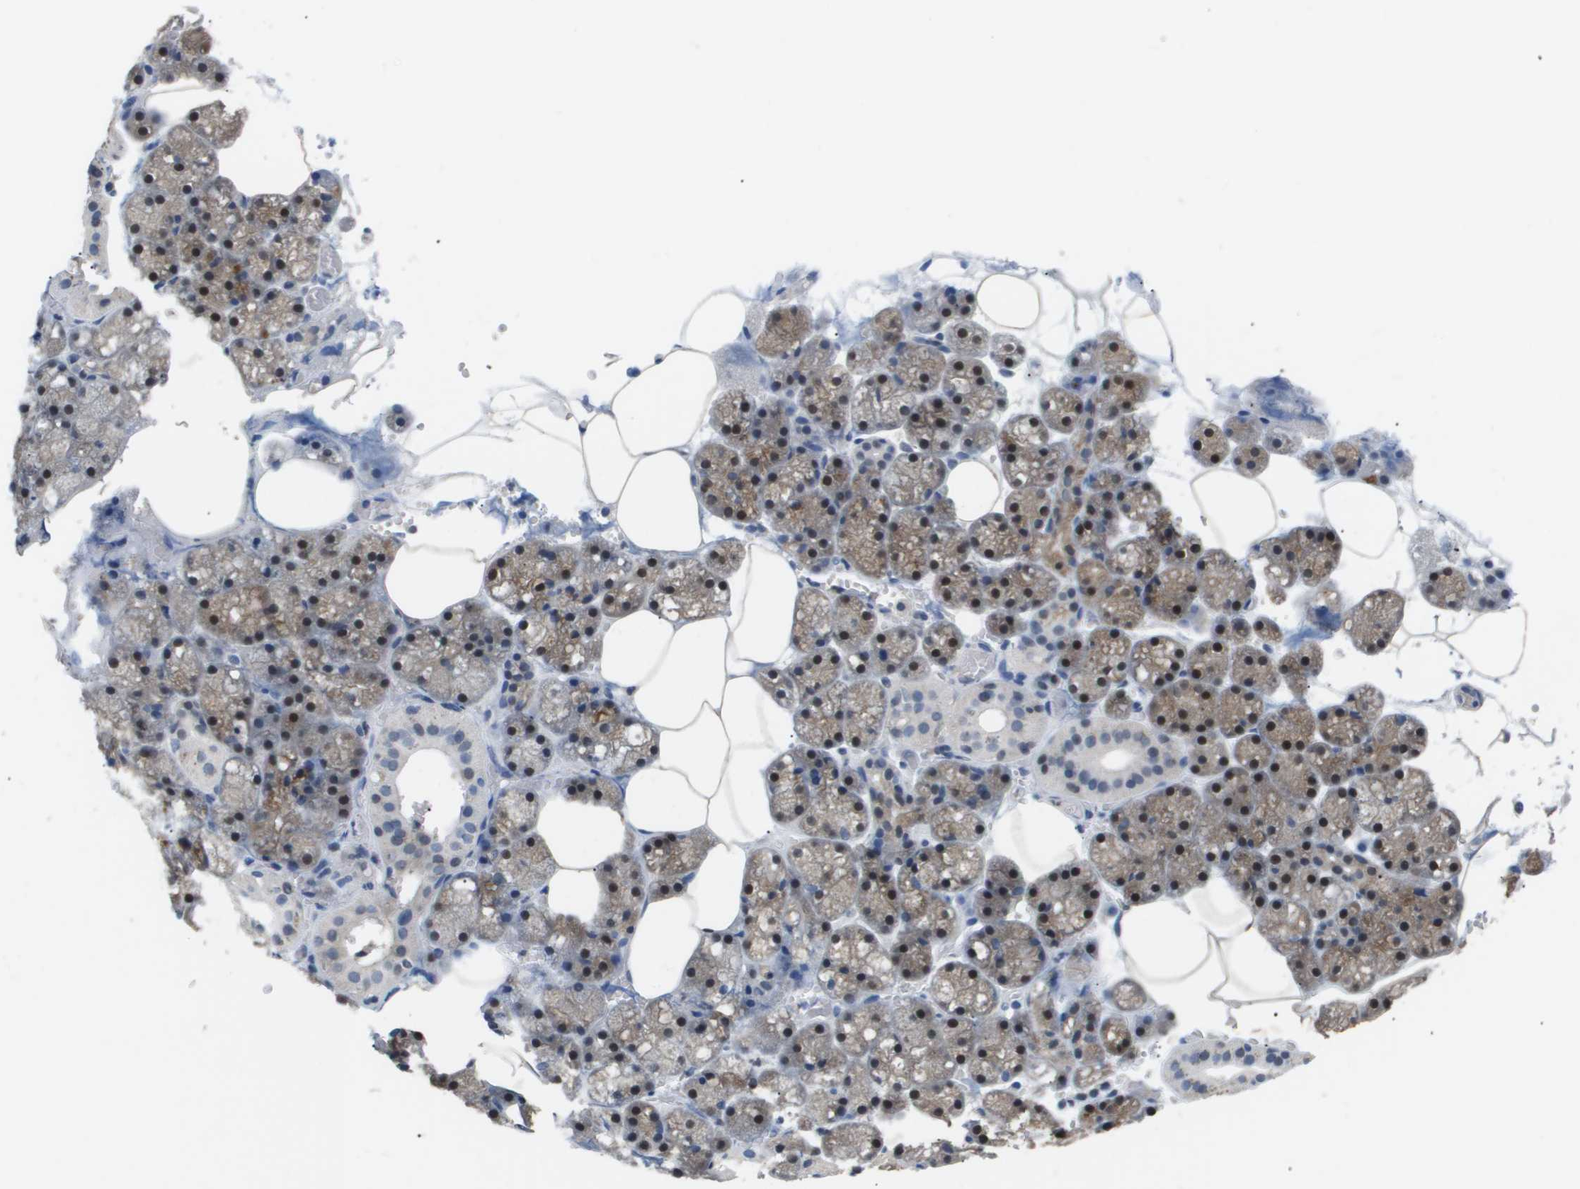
{"staining": {"intensity": "moderate", "quantity": "<25%", "location": "cytoplasmic/membranous,nuclear"}, "tissue": "salivary gland", "cell_type": "Glandular cells", "image_type": "normal", "snomed": [{"axis": "morphology", "description": "Normal tissue, NOS"}, {"axis": "topography", "description": "Salivary gland"}], "caption": "This image demonstrates immunohistochemistry (IHC) staining of unremarkable human salivary gland, with low moderate cytoplasmic/membranous,nuclear staining in about <25% of glandular cells.", "gene": "AKR1A1", "patient": {"sex": "male", "age": 62}}